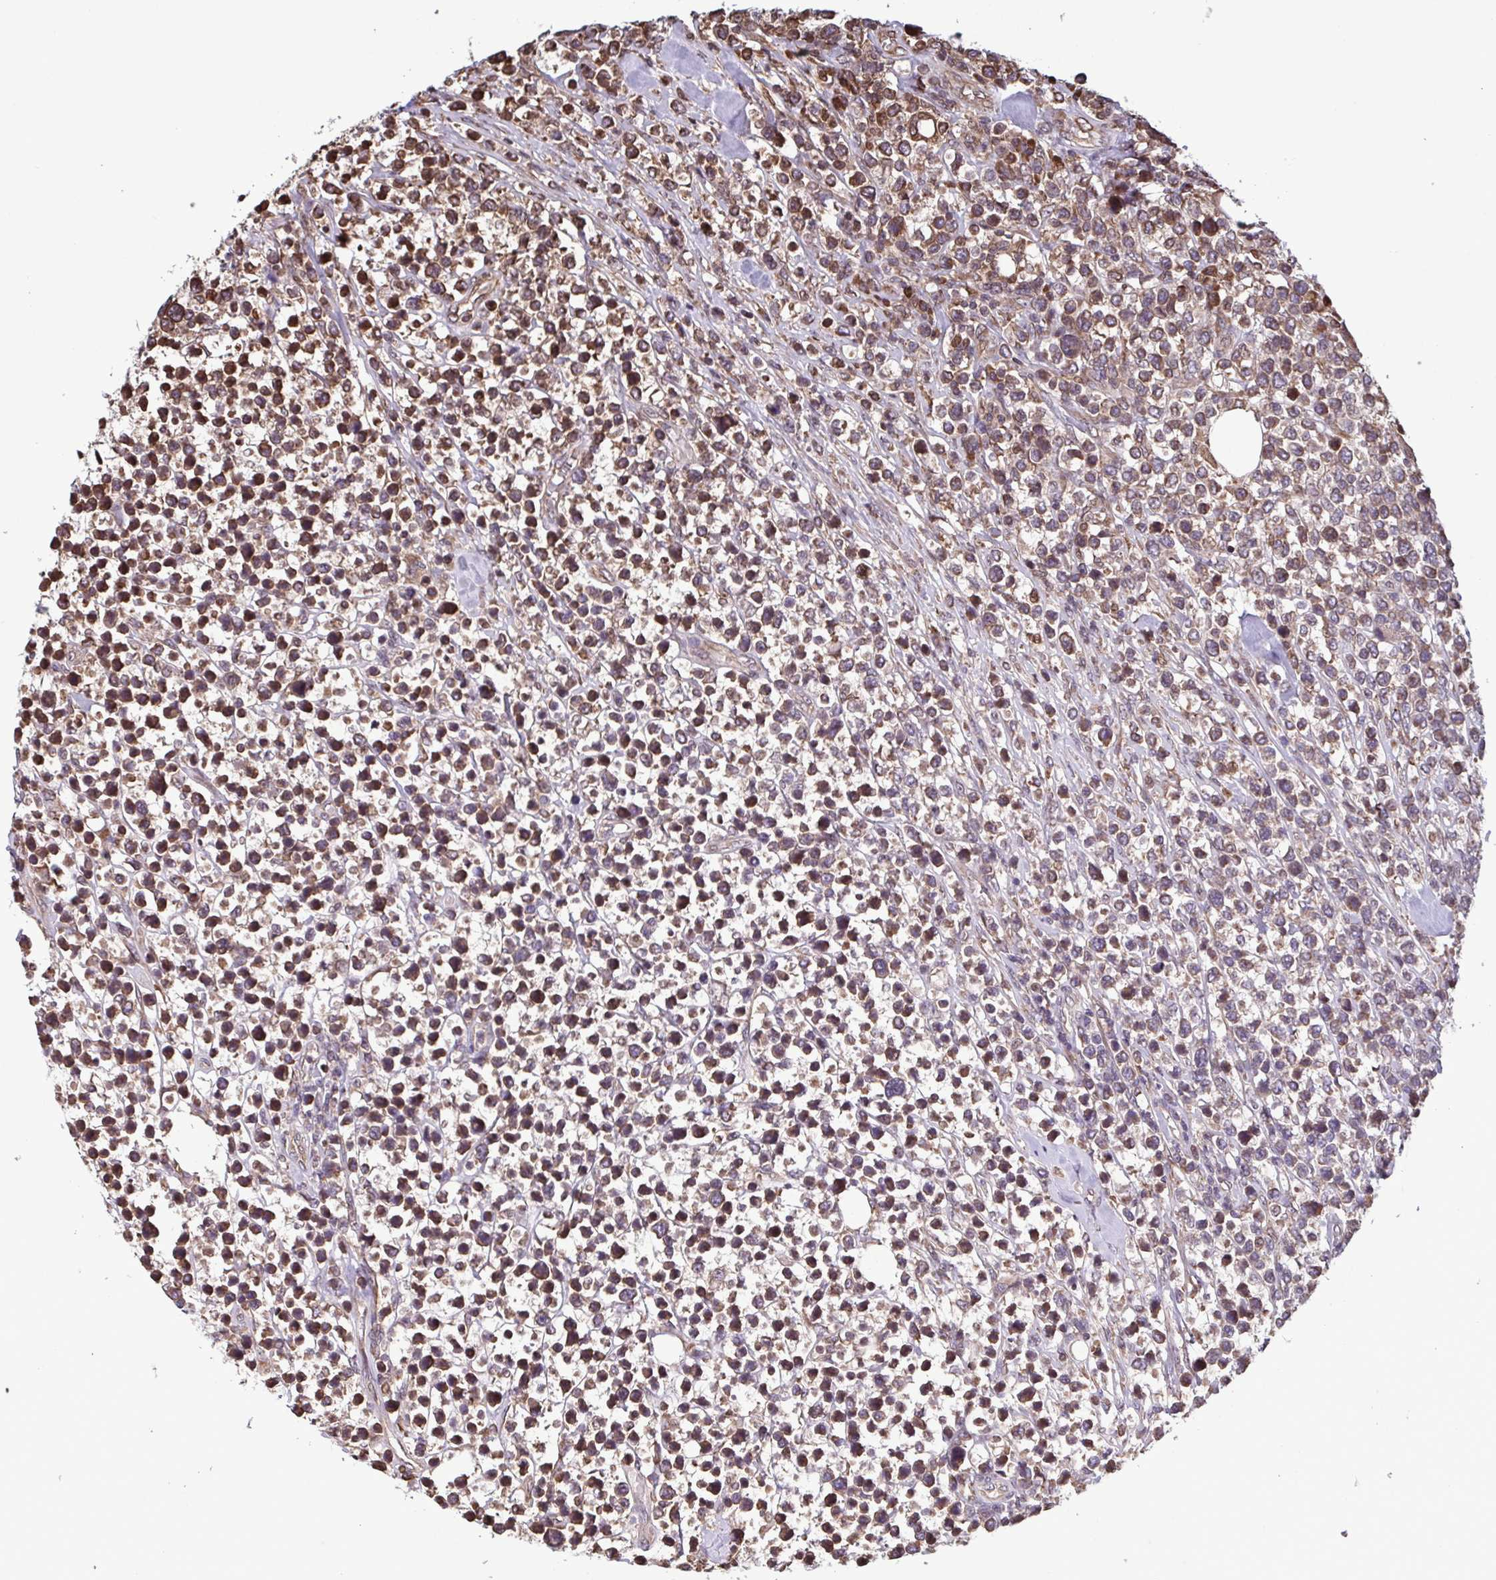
{"staining": {"intensity": "moderate", "quantity": ">75%", "location": "cytoplasmic/membranous,nuclear"}, "tissue": "lymphoma", "cell_type": "Tumor cells", "image_type": "cancer", "snomed": [{"axis": "morphology", "description": "Malignant lymphoma, non-Hodgkin's type, High grade"}, {"axis": "topography", "description": "Soft tissue"}], "caption": "IHC photomicrograph of high-grade malignant lymphoma, non-Hodgkin's type stained for a protein (brown), which exhibits medium levels of moderate cytoplasmic/membranous and nuclear staining in approximately >75% of tumor cells.", "gene": "SEC63", "patient": {"sex": "female", "age": 56}}